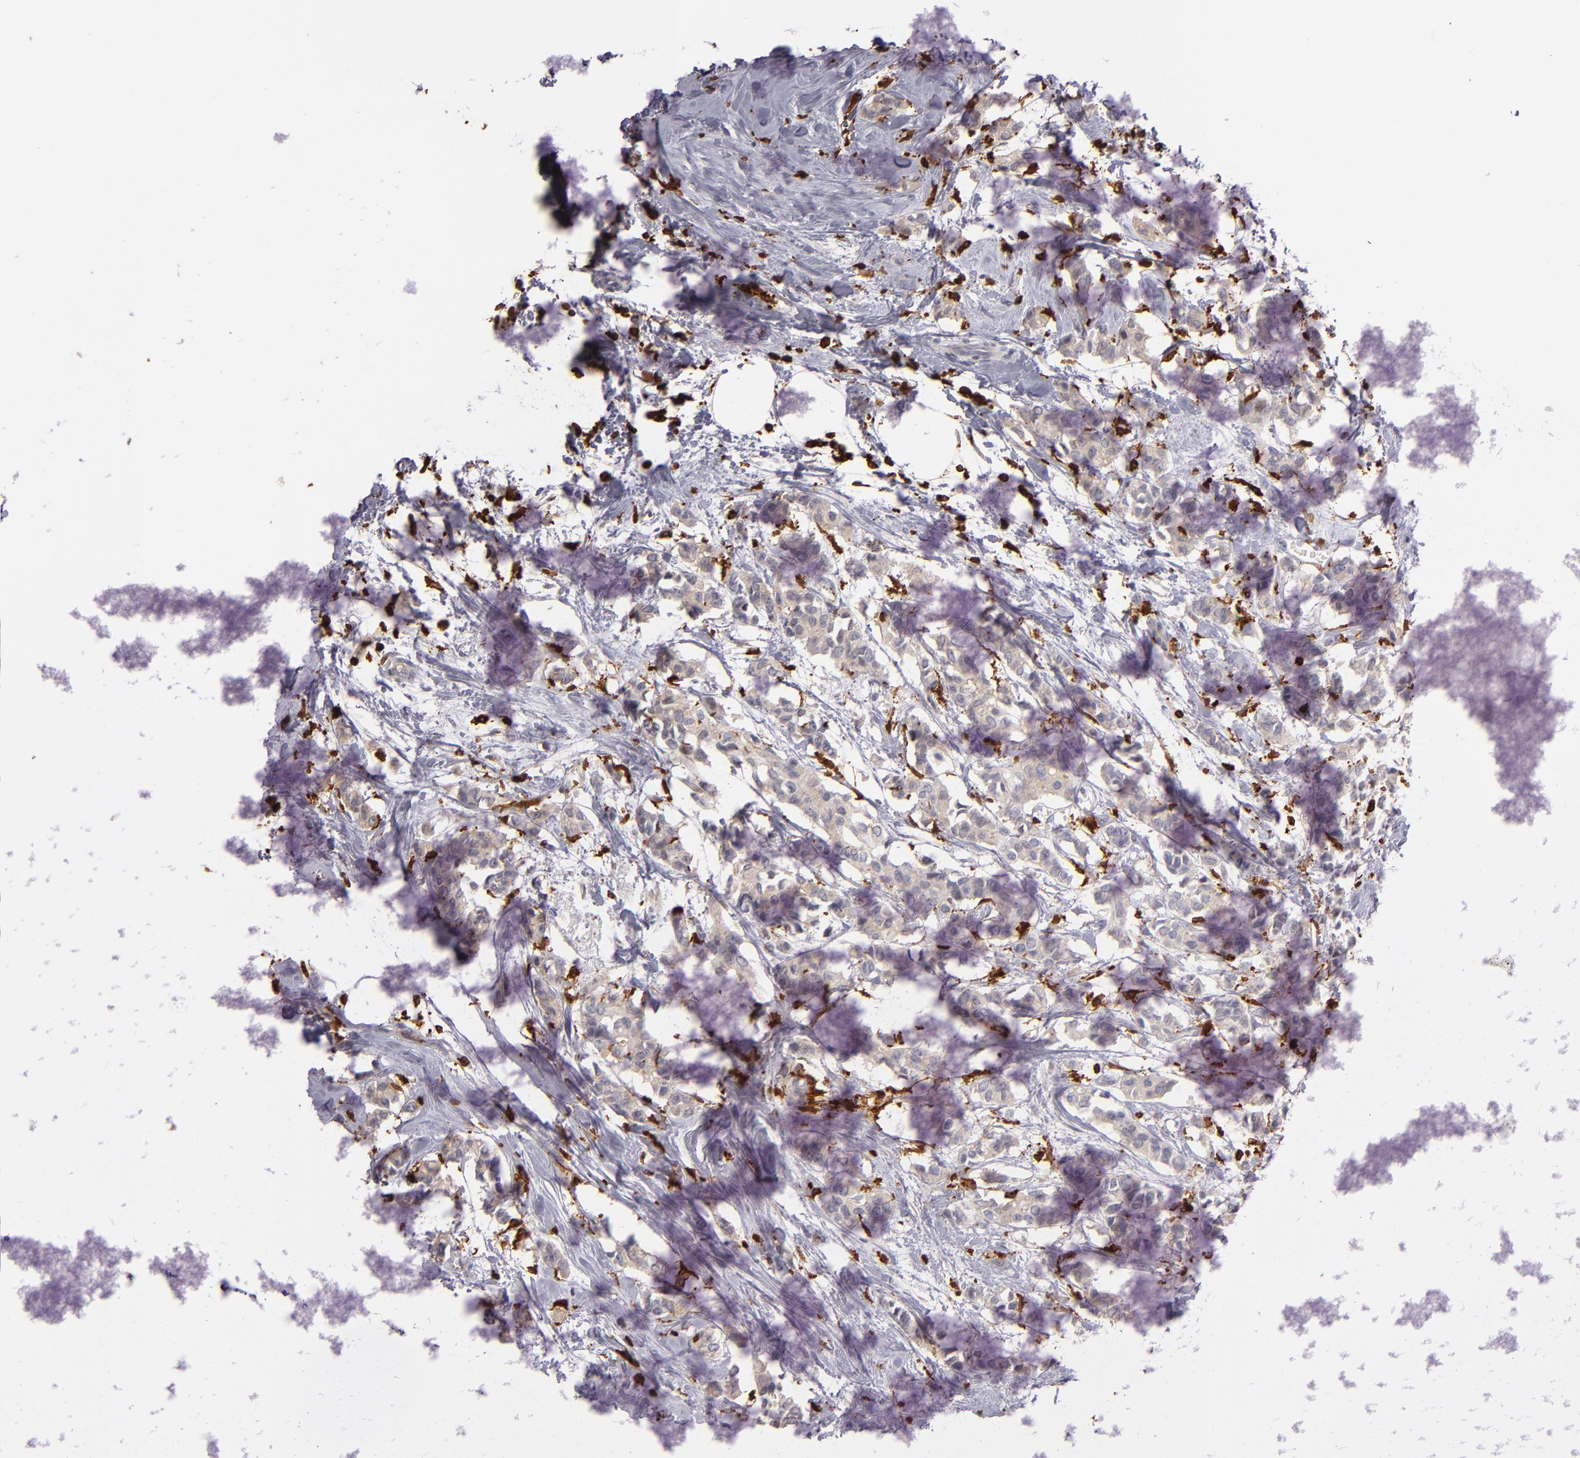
{"staining": {"intensity": "weak", "quantity": ">75%", "location": "cytoplasmic/membranous"}, "tissue": "breast cancer", "cell_type": "Tumor cells", "image_type": "cancer", "snomed": [{"axis": "morphology", "description": "Duct carcinoma"}, {"axis": "topography", "description": "Breast"}], "caption": "Approximately >75% of tumor cells in invasive ductal carcinoma (breast) reveal weak cytoplasmic/membranous protein positivity as visualized by brown immunohistochemical staining.", "gene": "WAS", "patient": {"sex": "female", "age": 84}}